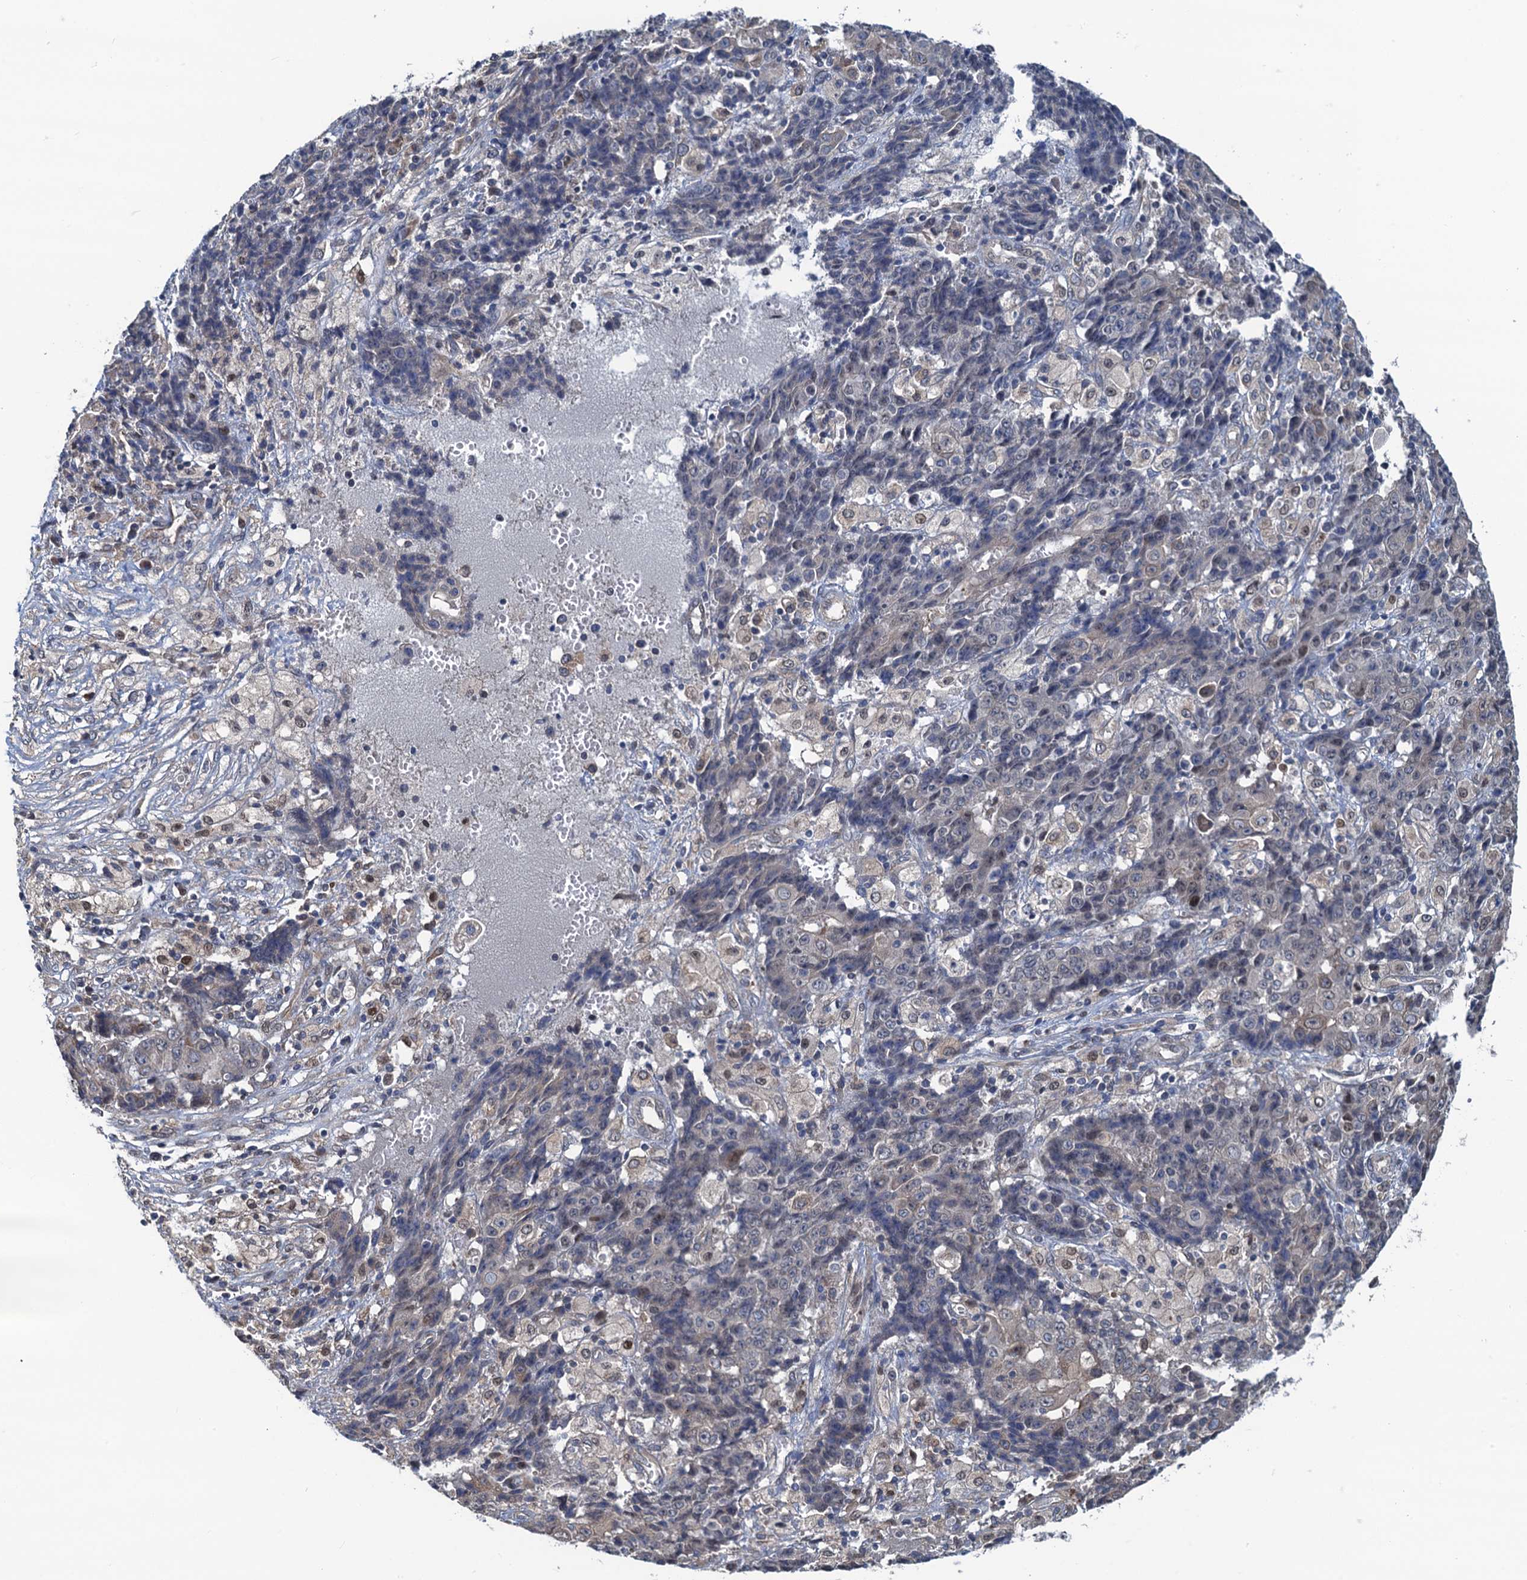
{"staining": {"intensity": "moderate", "quantity": "<25%", "location": "nuclear"}, "tissue": "ovarian cancer", "cell_type": "Tumor cells", "image_type": "cancer", "snomed": [{"axis": "morphology", "description": "Carcinoma, endometroid"}, {"axis": "topography", "description": "Ovary"}], "caption": "Ovarian endometroid carcinoma stained with DAB IHC displays low levels of moderate nuclear positivity in approximately <25% of tumor cells.", "gene": "RNF125", "patient": {"sex": "female", "age": 42}}